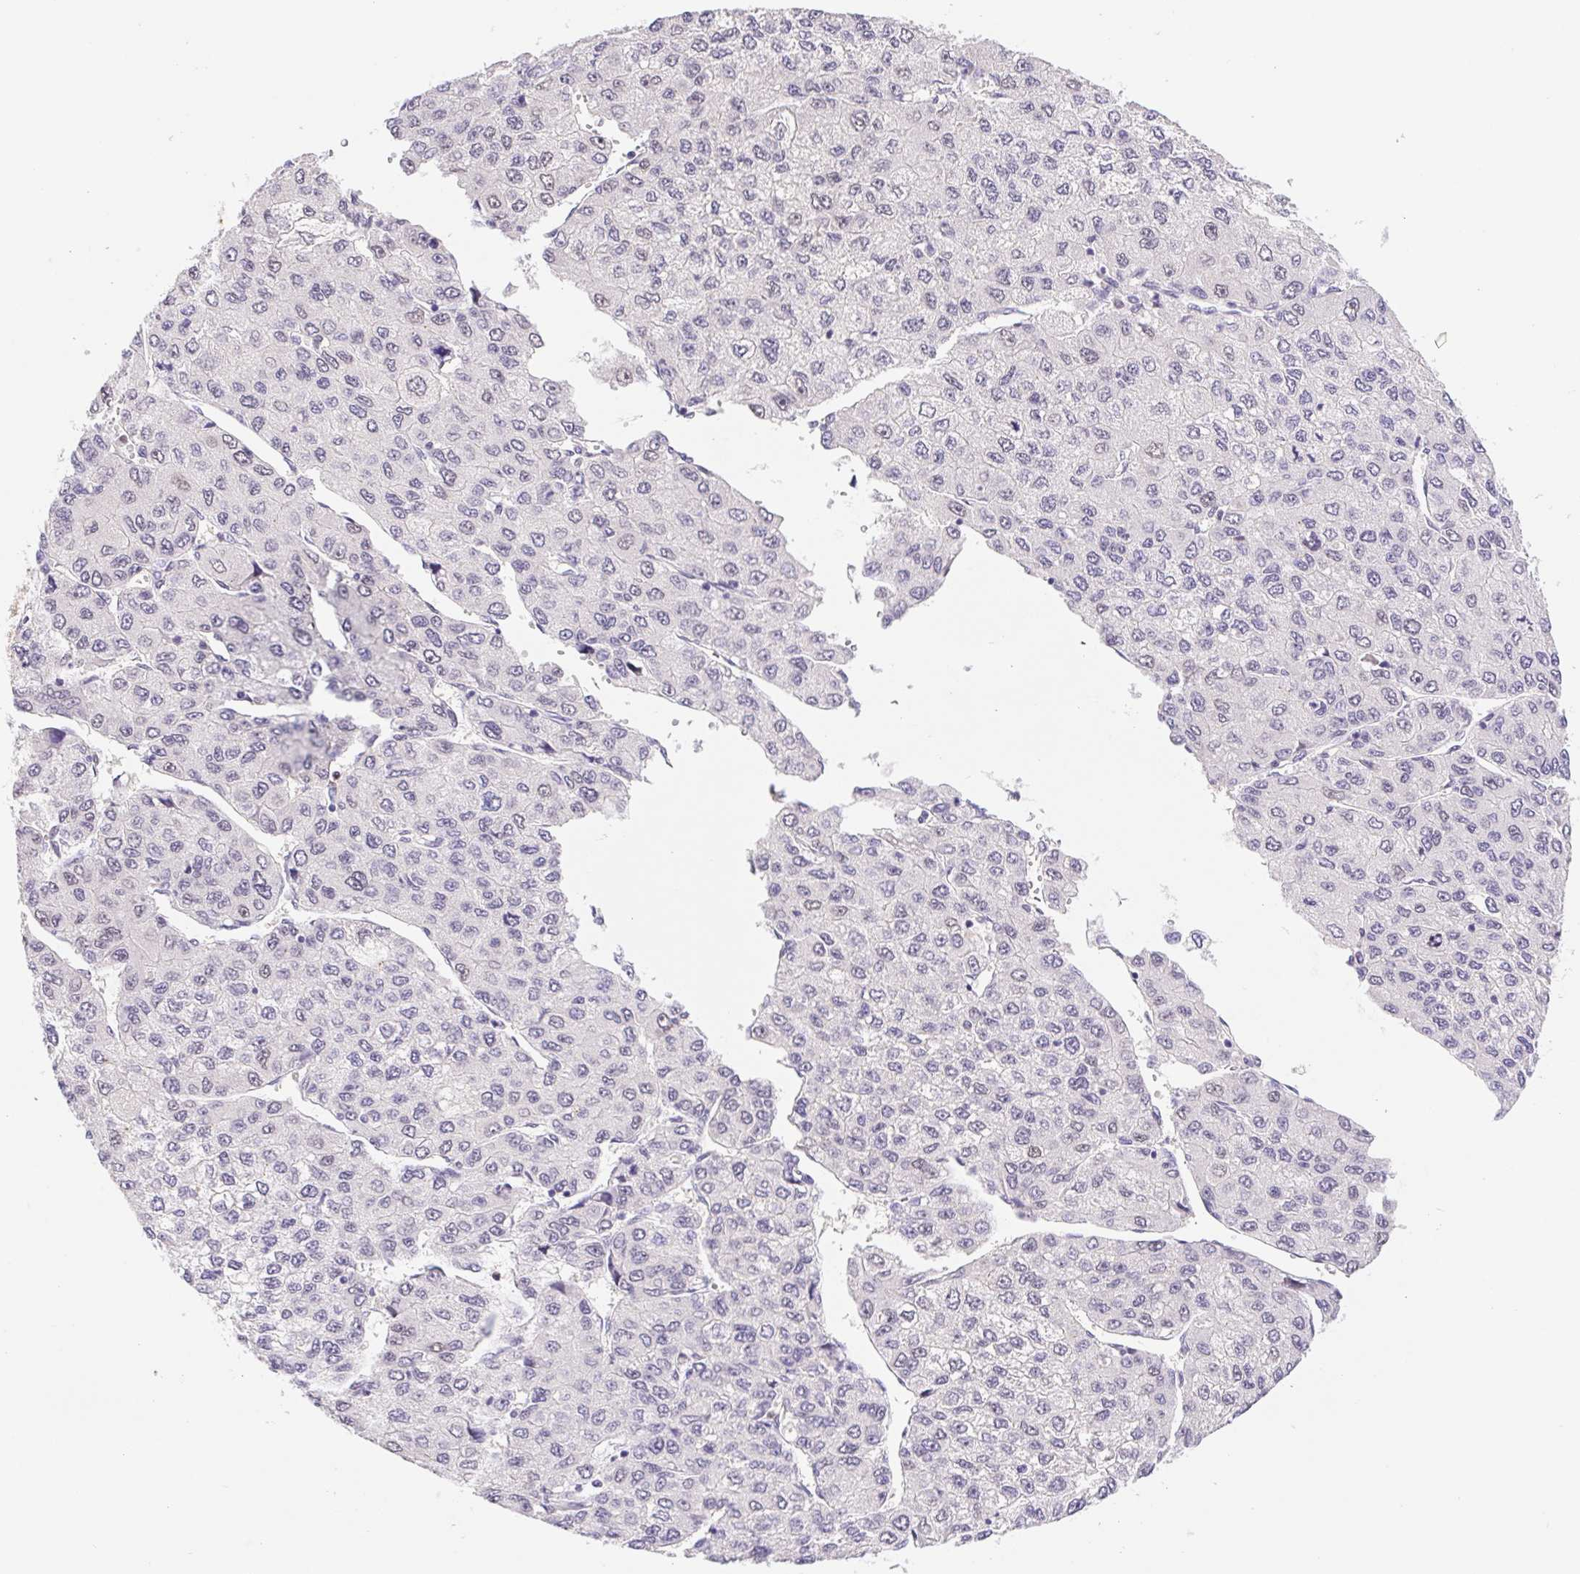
{"staining": {"intensity": "negative", "quantity": "none", "location": "none"}, "tissue": "liver cancer", "cell_type": "Tumor cells", "image_type": "cancer", "snomed": [{"axis": "morphology", "description": "Carcinoma, Hepatocellular, NOS"}, {"axis": "topography", "description": "Liver"}], "caption": "Protein analysis of liver cancer (hepatocellular carcinoma) exhibits no significant positivity in tumor cells.", "gene": "L3MBTL4", "patient": {"sex": "female", "age": 66}}